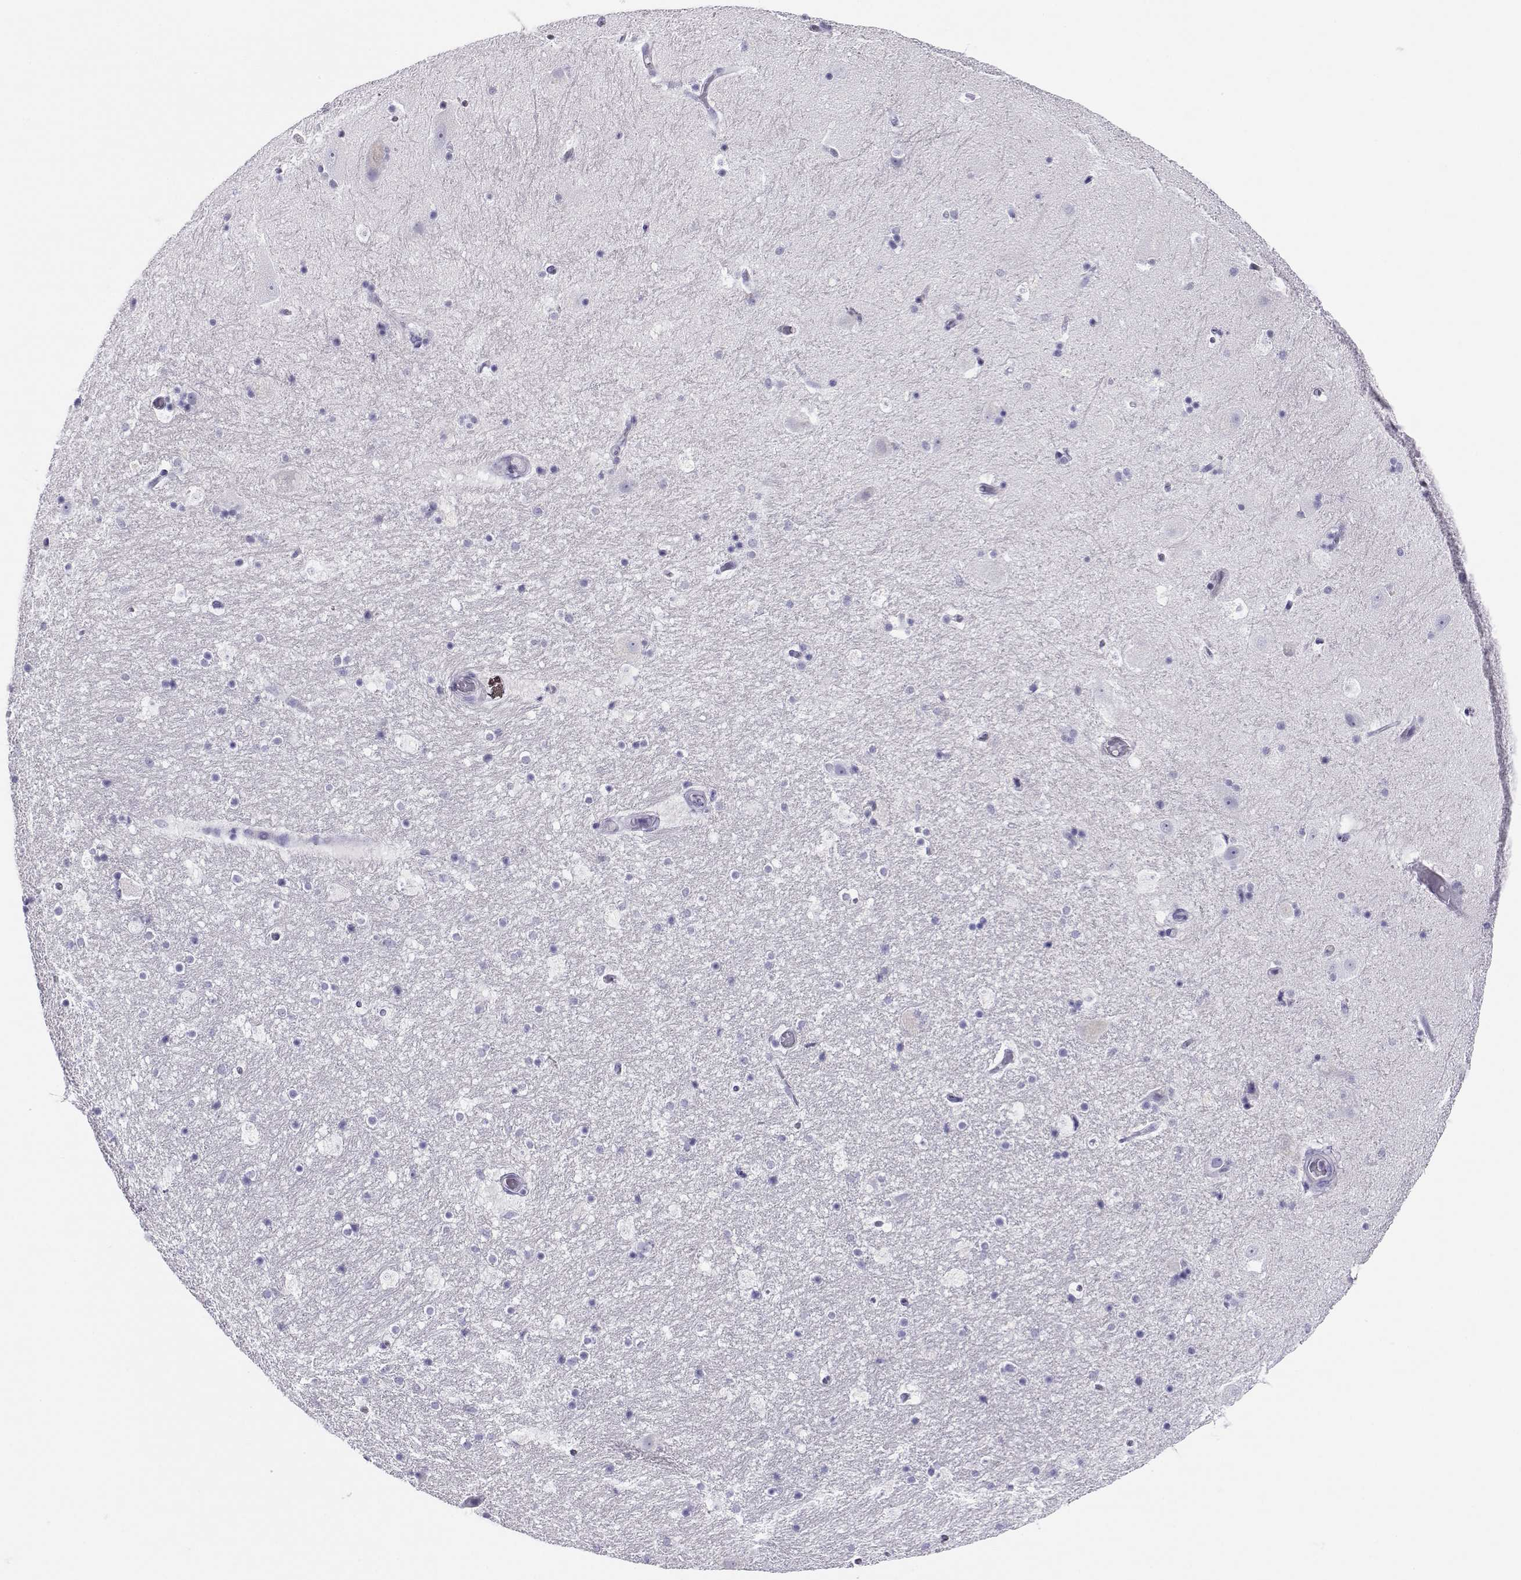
{"staining": {"intensity": "negative", "quantity": "none", "location": "none"}, "tissue": "hippocampus", "cell_type": "Glial cells", "image_type": "normal", "snomed": [{"axis": "morphology", "description": "Normal tissue, NOS"}, {"axis": "topography", "description": "Hippocampus"}], "caption": "This is an IHC photomicrograph of normal hippocampus. There is no positivity in glial cells.", "gene": "RHOXF2B", "patient": {"sex": "male", "age": 51}}